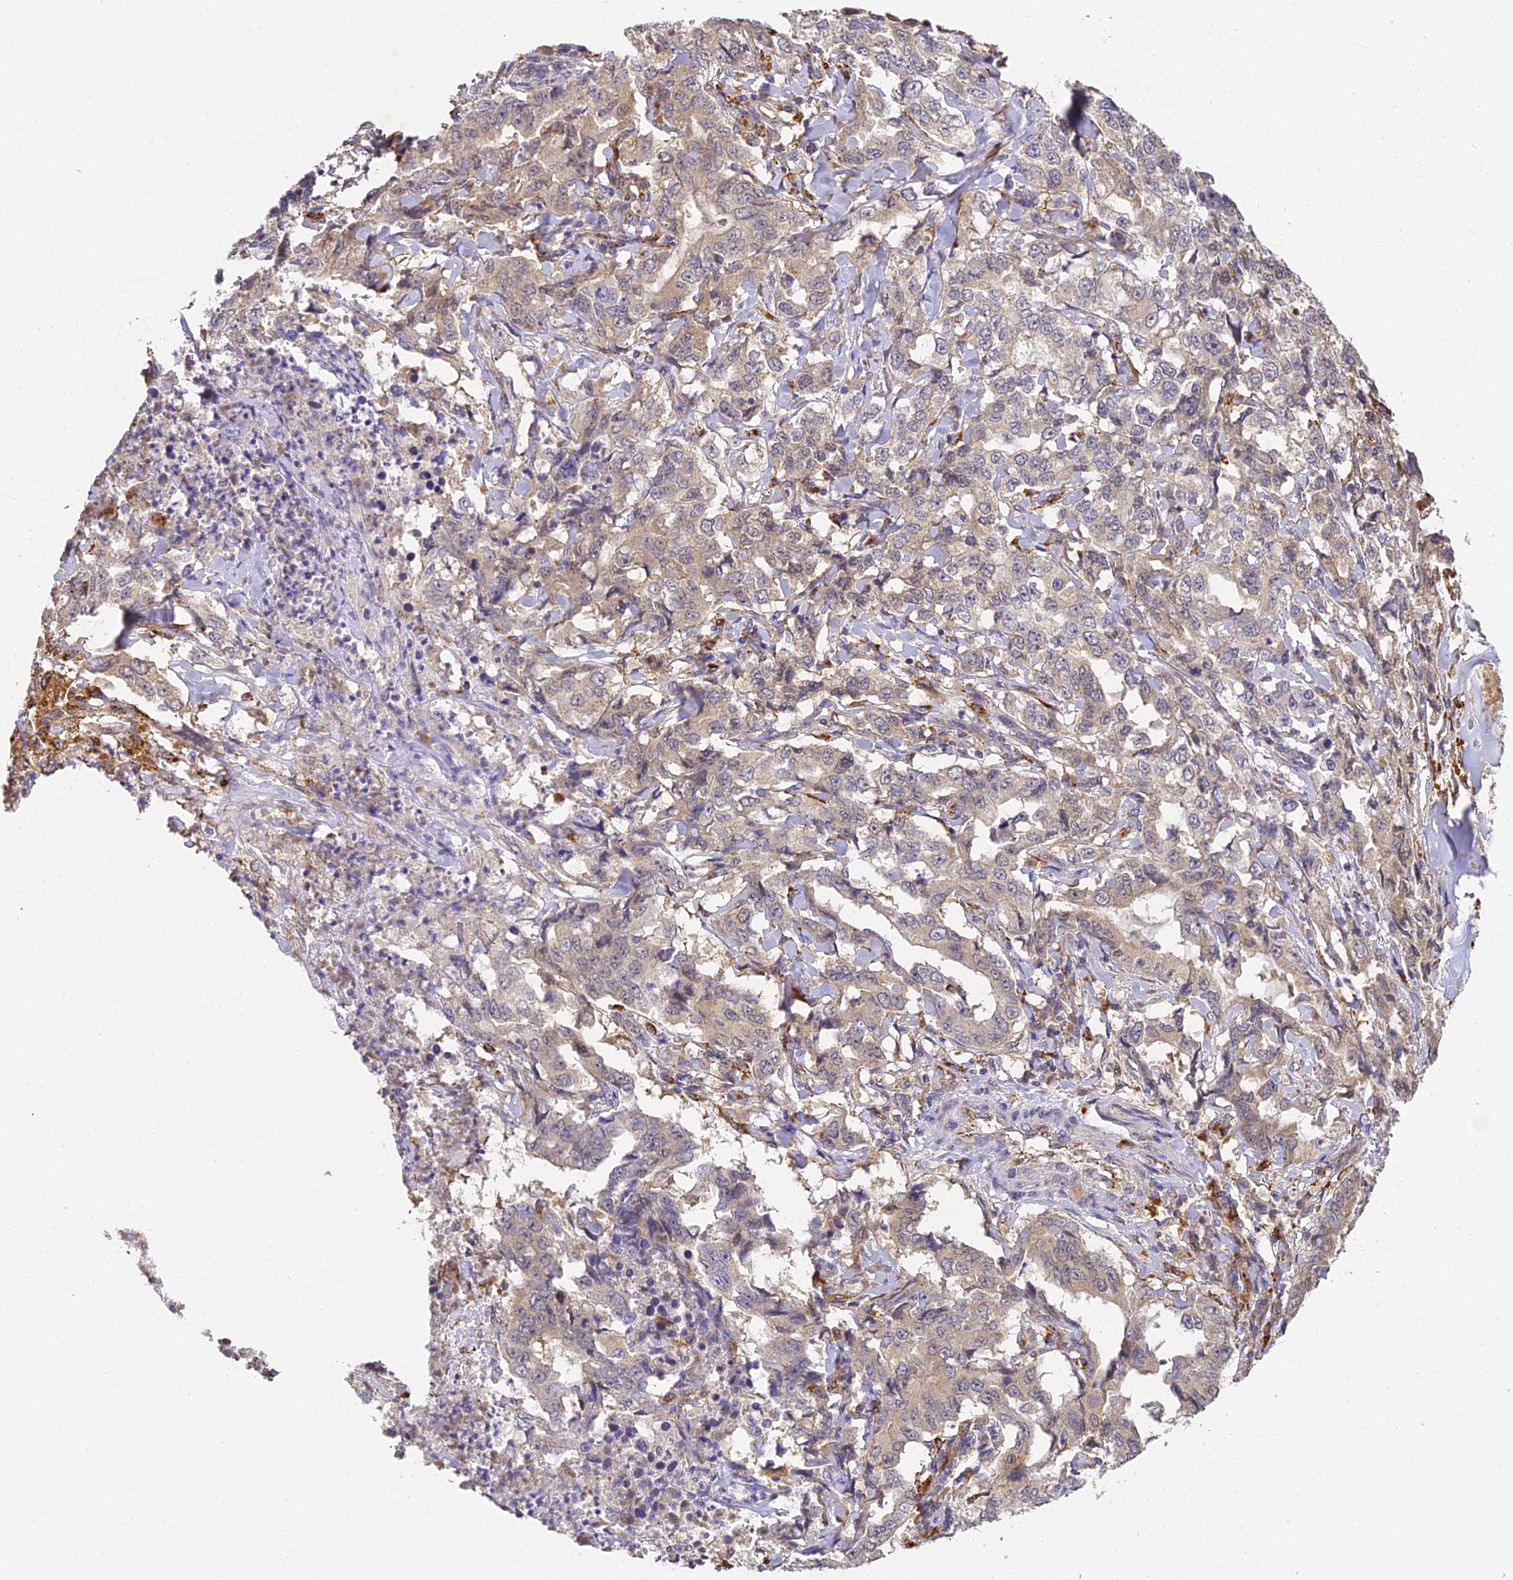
{"staining": {"intensity": "weak", "quantity": ">75%", "location": "cytoplasmic/membranous"}, "tissue": "lung cancer", "cell_type": "Tumor cells", "image_type": "cancer", "snomed": [{"axis": "morphology", "description": "Adenocarcinoma, NOS"}, {"axis": "topography", "description": "Lung"}], "caption": "The histopathology image demonstrates immunohistochemical staining of lung adenocarcinoma. There is weak cytoplasmic/membranous positivity is present in approximately >75% of tumor cells. Using DAB (3,3'-diaminobenzidine) (brown) and hematoxylin (blue) stains, captured at high magnification using brightfield microscopy.", "gene": "YAE1", "patient": {"sex": "female", "age": 51}}